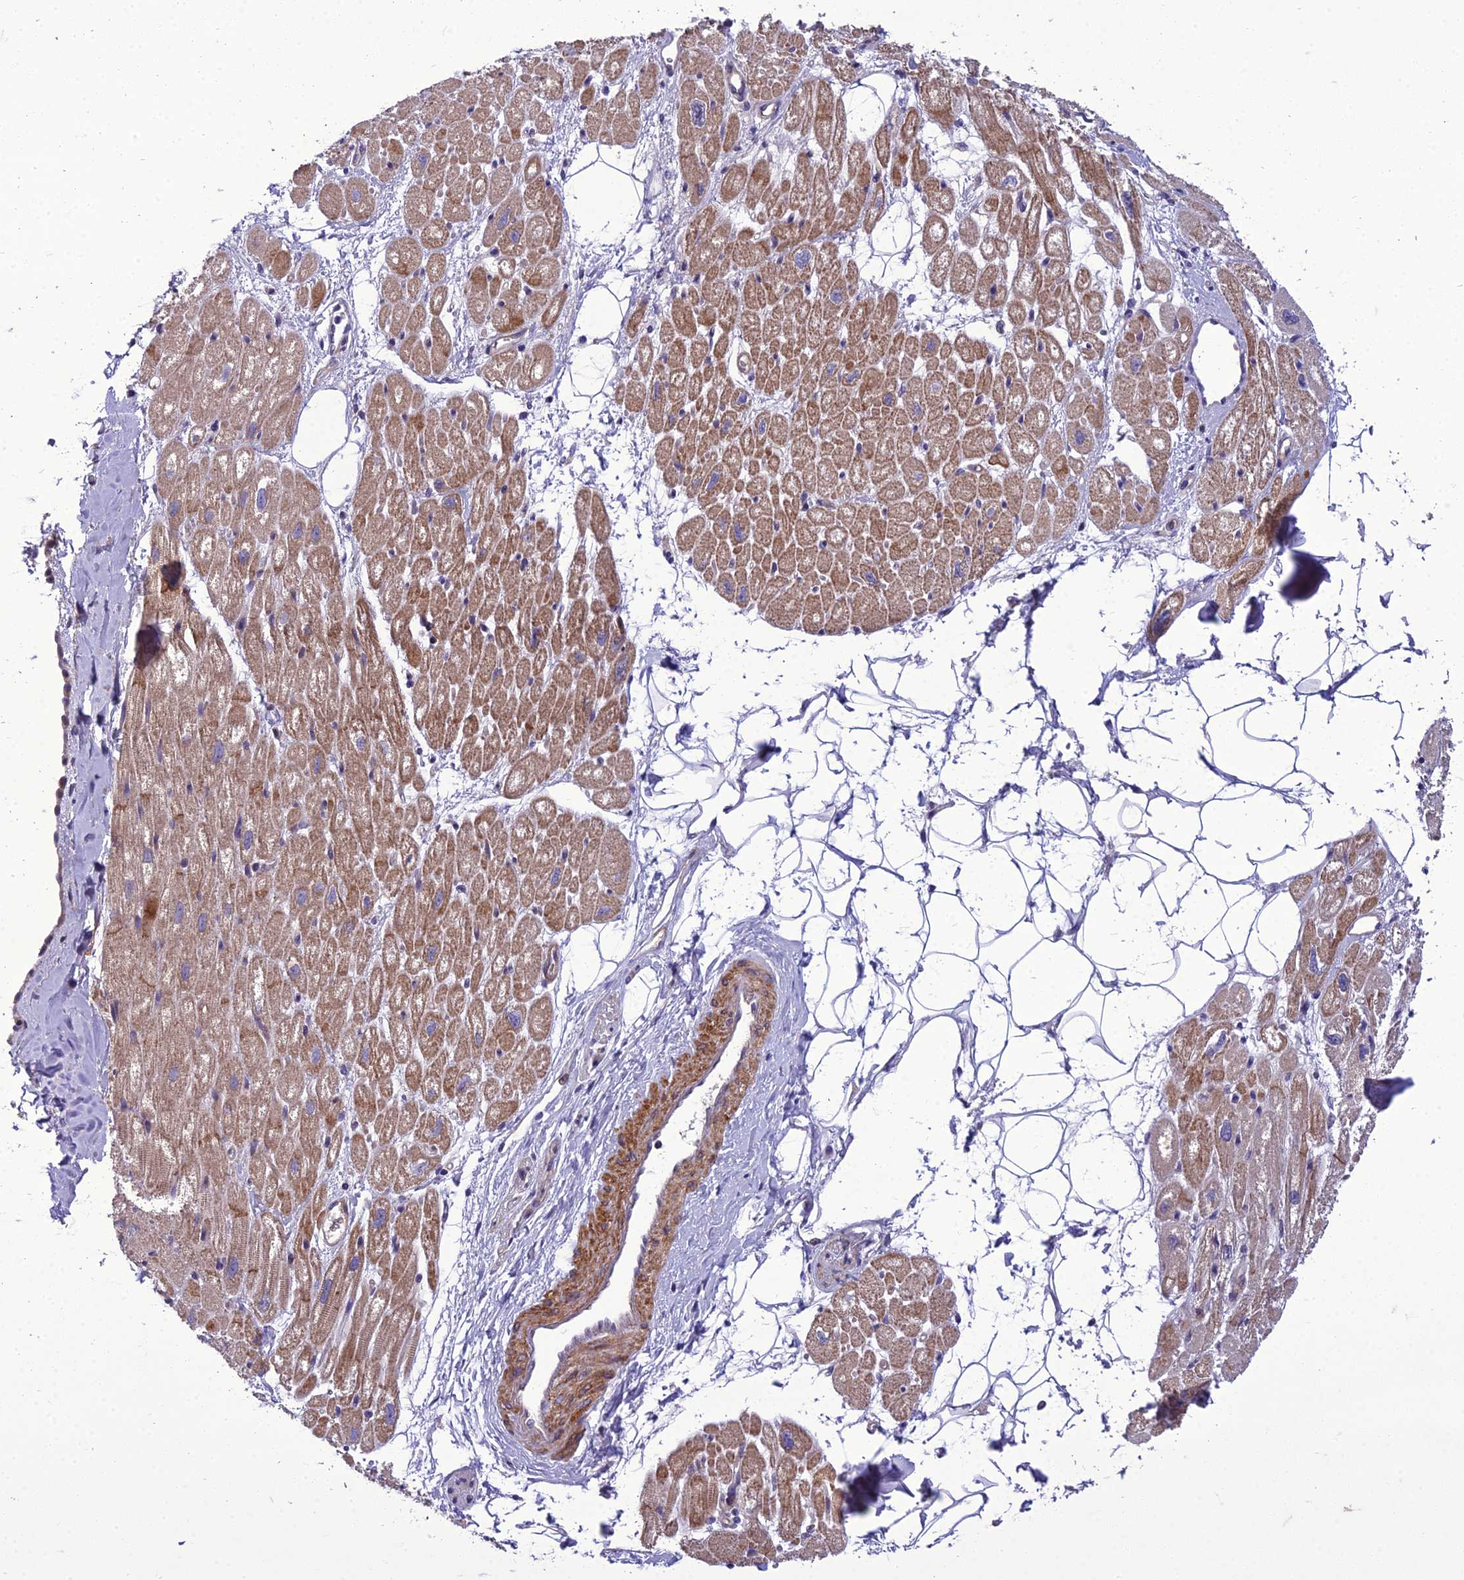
{"staining": {"intensity": "moderate", "quantity": "25%-75%", "location": "cytoplasmic/membranous"}, "tissue": "heart muscle", "cell_type": "Cardiomyocytes", "image_type": "normal", "snomed": [{"axis": "morphology", "description": "Normal tissue, NOS"}, {"axis": "topography", "description": "Heart"}], "caption": "Protein staining shows moderate cytoplasmic/membranous positivity in about 25%-75% of cardiomyocytes in benign heart muscle. (DAB (3,3'-diaminobenzidine) IHC, brown staining for protein, blue staining for nuclei).", "gene": "GAB4", "patient": {"sex": "male", "age": 50}}